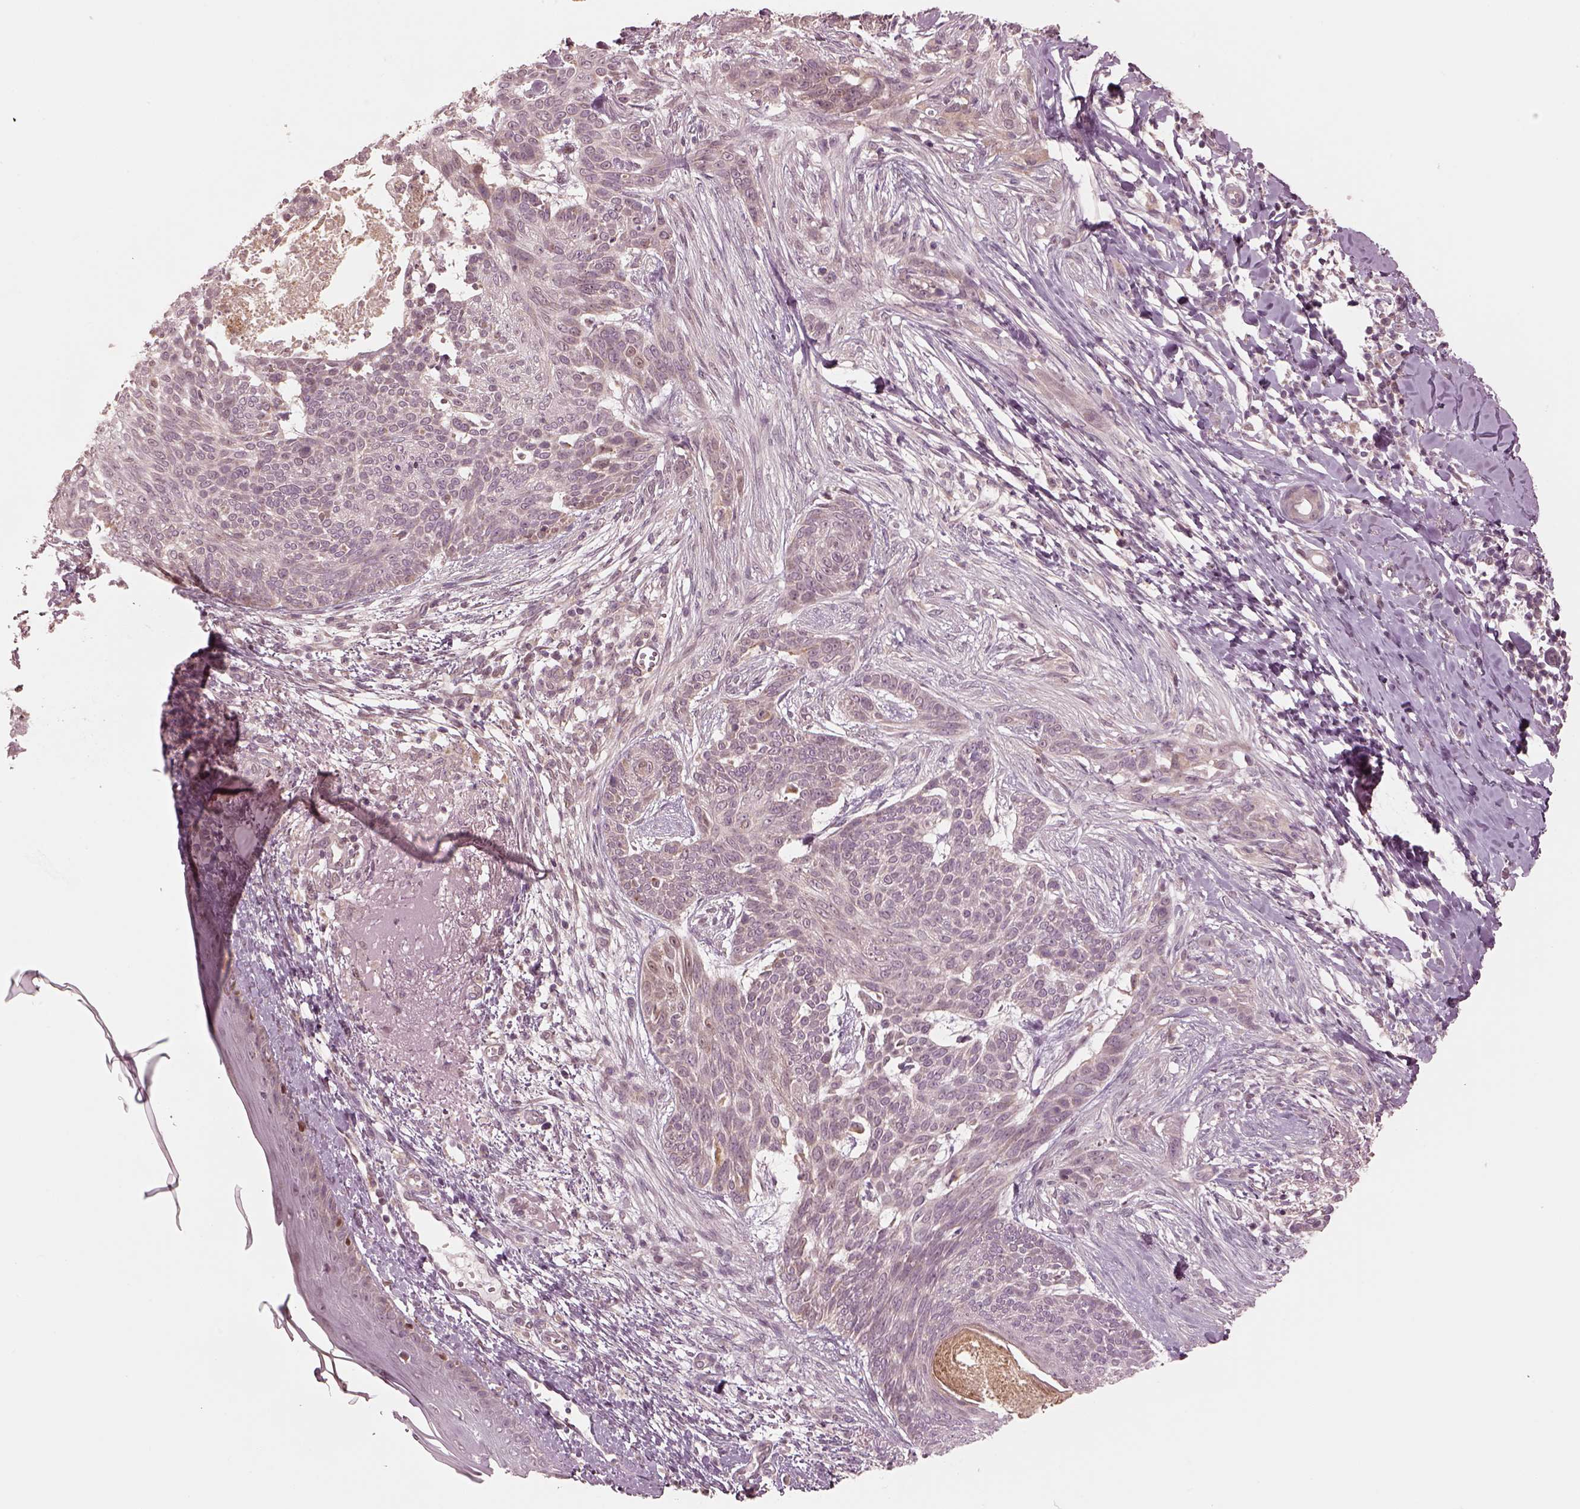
{"staining": {"intensity": "negative", "quantity": "none", "location": "none"}, "tissue": "skin cancer", "cell_type": "Tumor cells", "image_type": "cancer", "snomed": [{"axis": "morphology", "description": "Normal tissue, NOS"}, {"axis": "morphology", "description": "Basal cell carcinoma"}, {"axis": "topography", "description": "Skin"}], "caption": "Protein analysis of skin cancer (basal cell carcinoma) demonstrates no significant staining in tumor cells.", "gene": "IQCB1", "patient": {"sex": "male", "age": 84}}